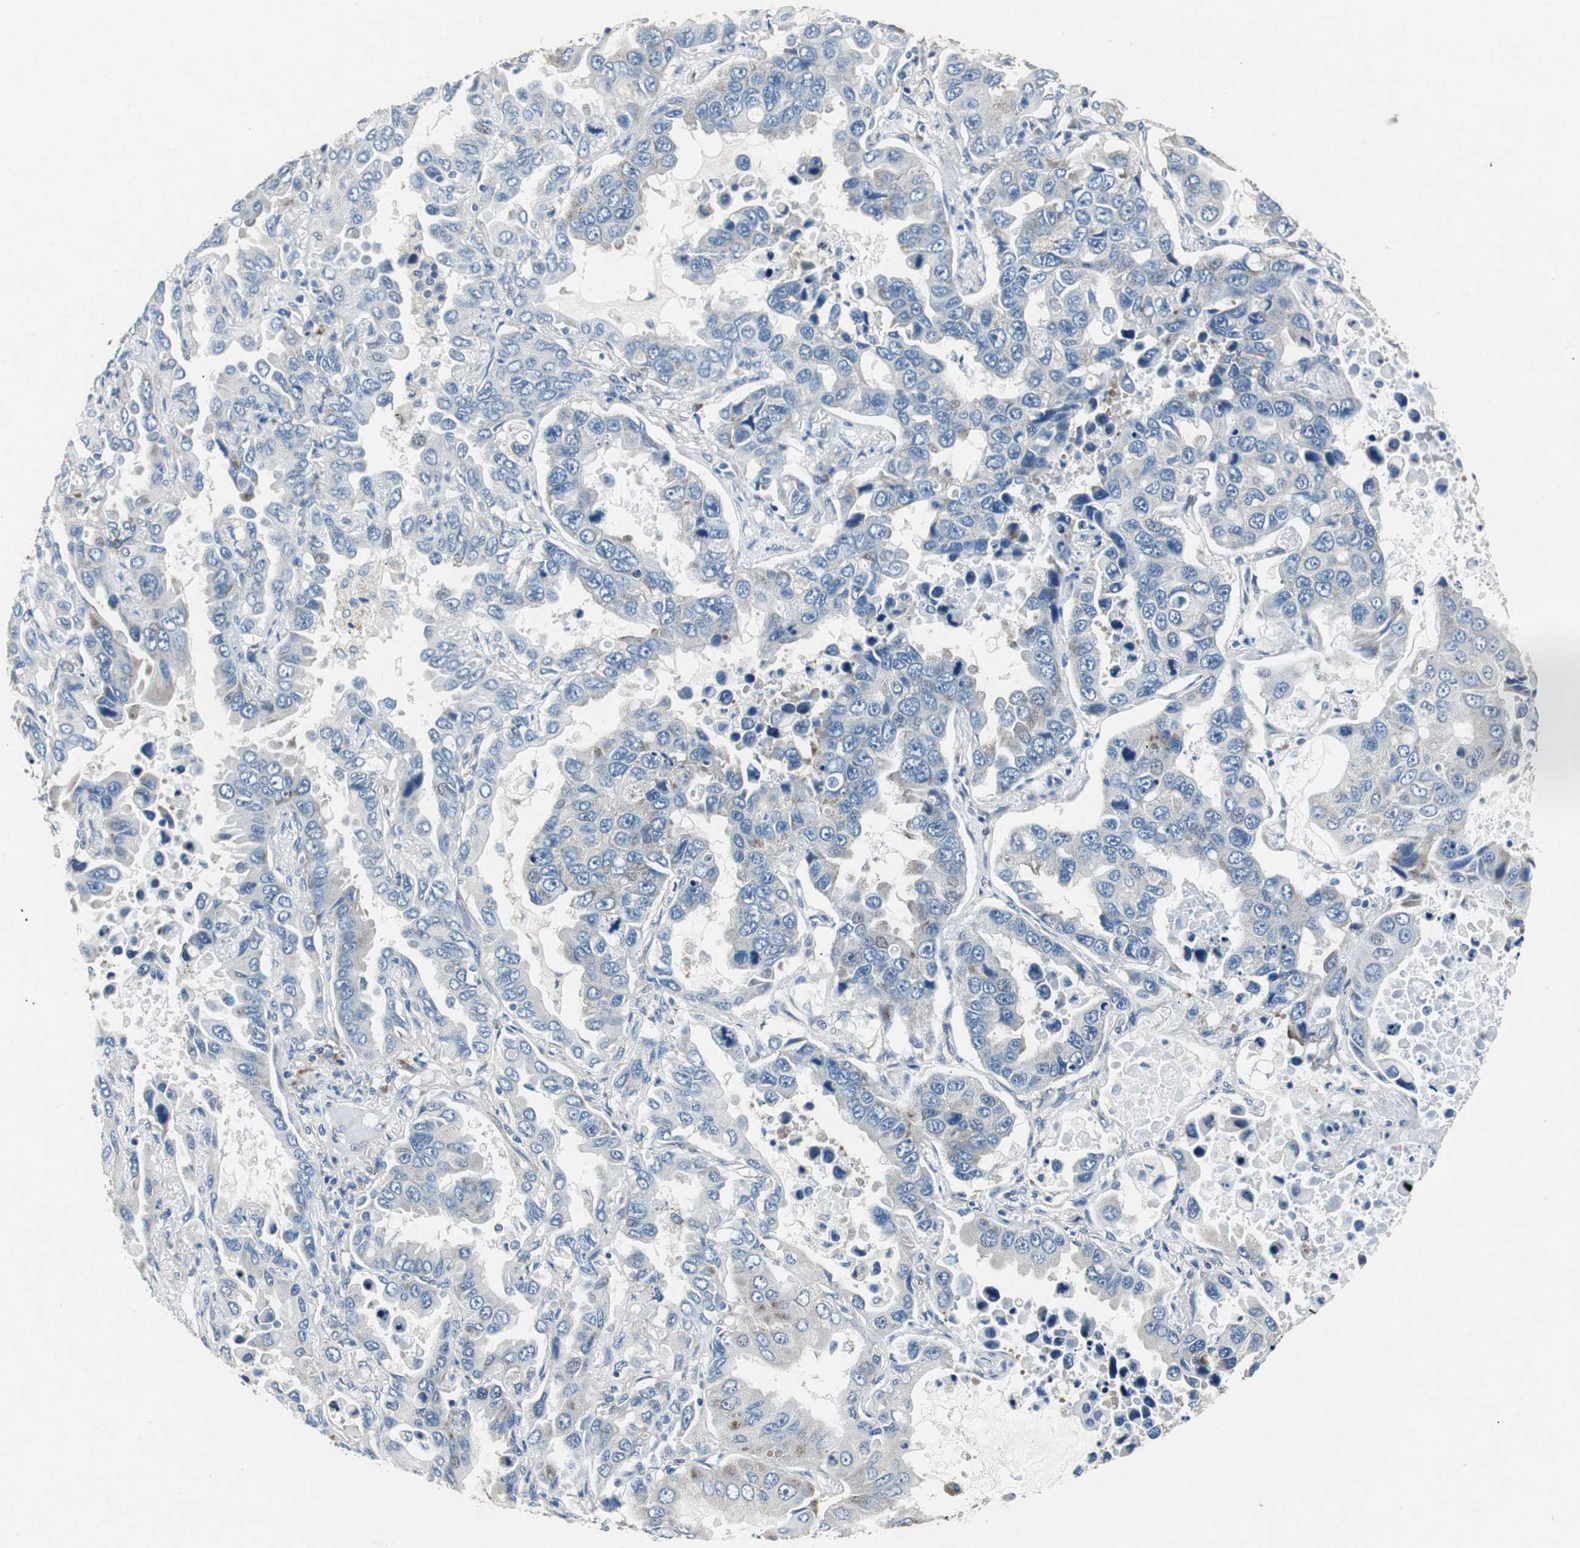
{"staining": {"intensity": "negative", "quantity": "none", "location": "none"}, "tissue": "lung cancer", "cell_type": "Tumor cells", "image_type": "cancer", "snomed": [{"axis": "morphology", "description": "Adenocarcinoma, NOS"}, {"axis": "topography", "description": "Lung"}], "caption": "Immunohistochemistry of lung adenocarcinoma shows no positivity in tumor cells.", "gene": "RPL35", "patient": {"sex": "male", "age": 64}}